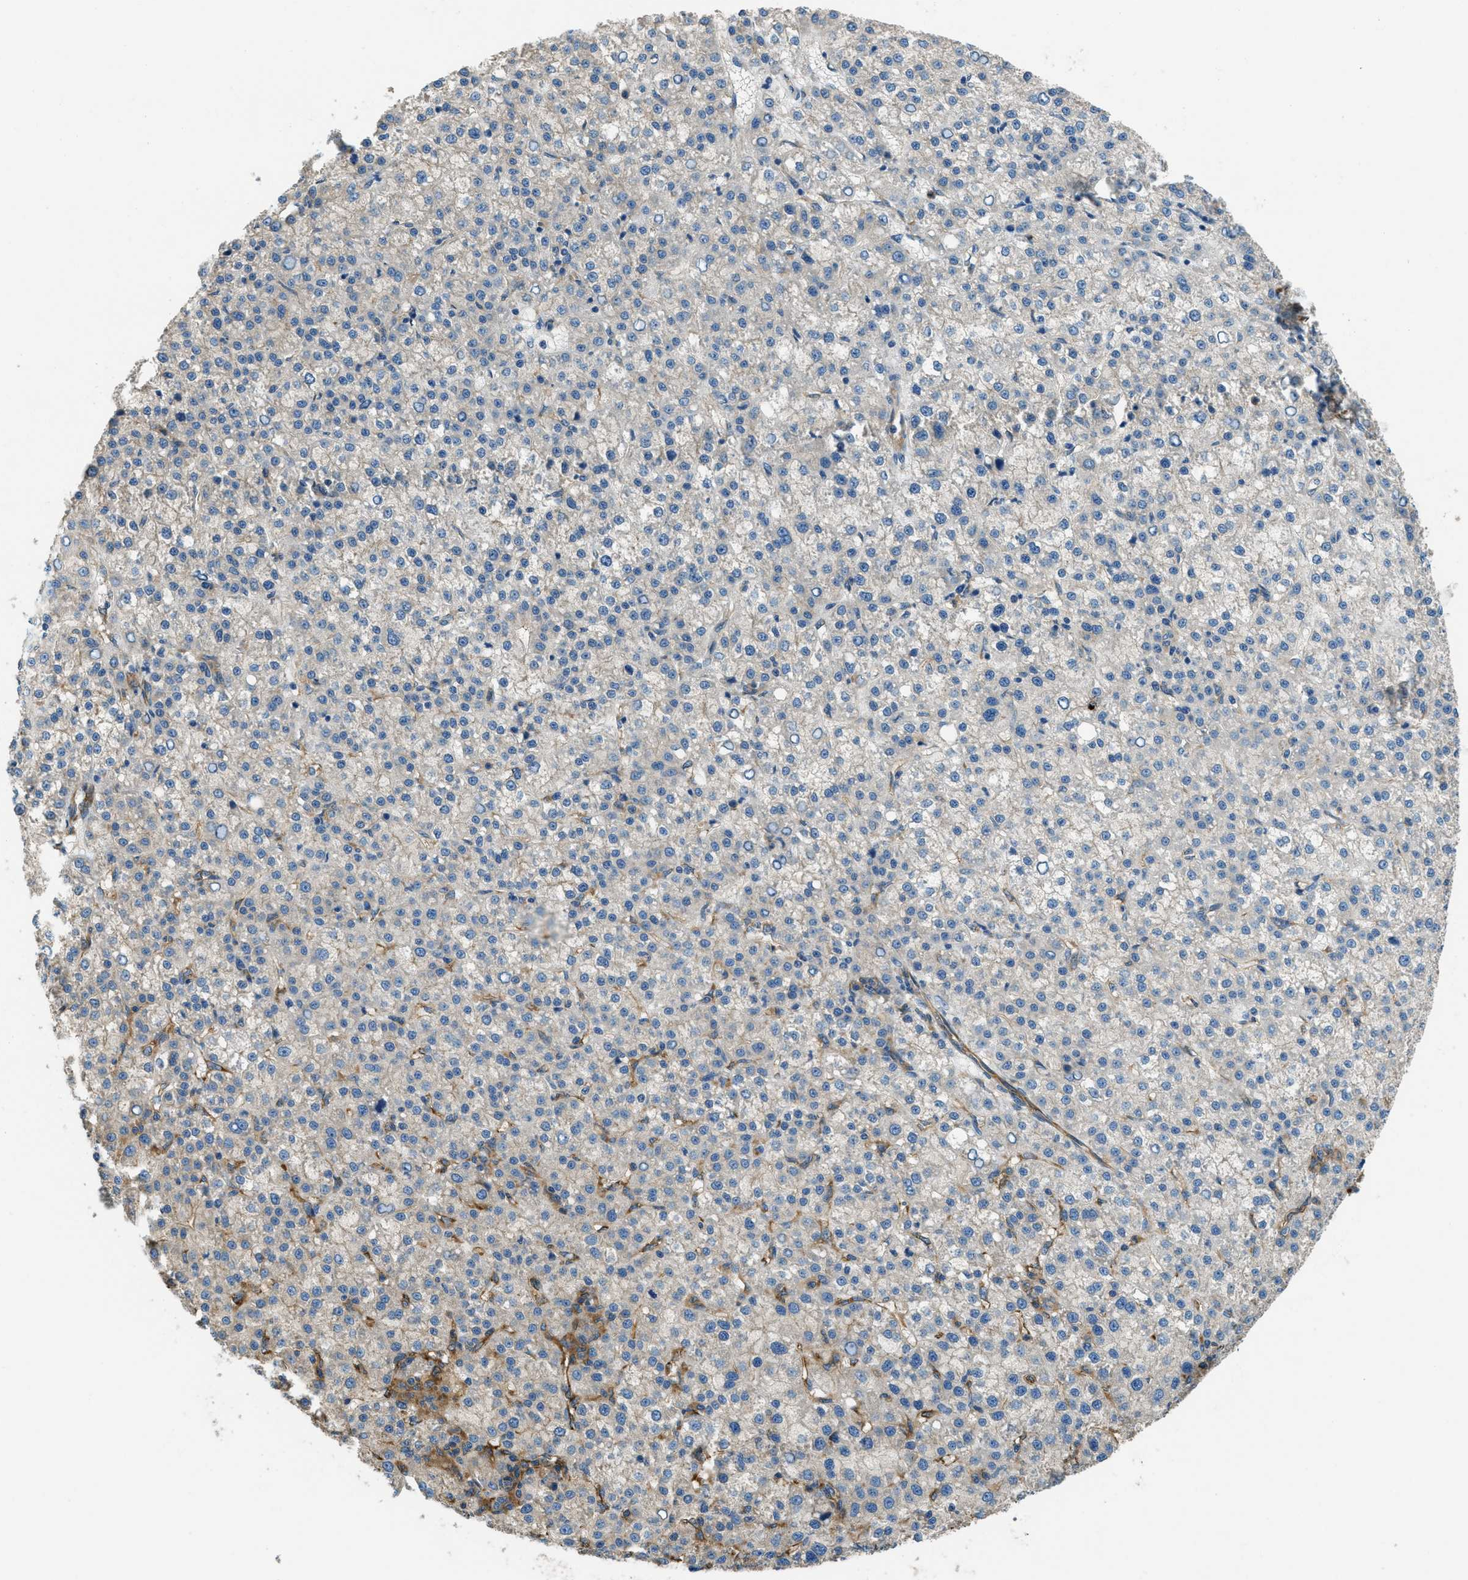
{"staining": {"intensity": "negative", "quantity": "none", "location": "none"}, "tissue": "liver cancer", "cell_type": "Tumor cells", "image_type": "cancer", "snomed": [{"axis": "morphology", "description": "Carcinoma, Hepatocellular, NOS"}, {"axis": "topography", "description": "Liver"}], "caption": "DAB (3,3'-diaminobenzidine) immunohistochemical staining of liver hepatocellular carcinoma shows no significant staining in tumor cells.", "gene": "GIMAP8", "patient": {"sex": "female", "age": 58}}